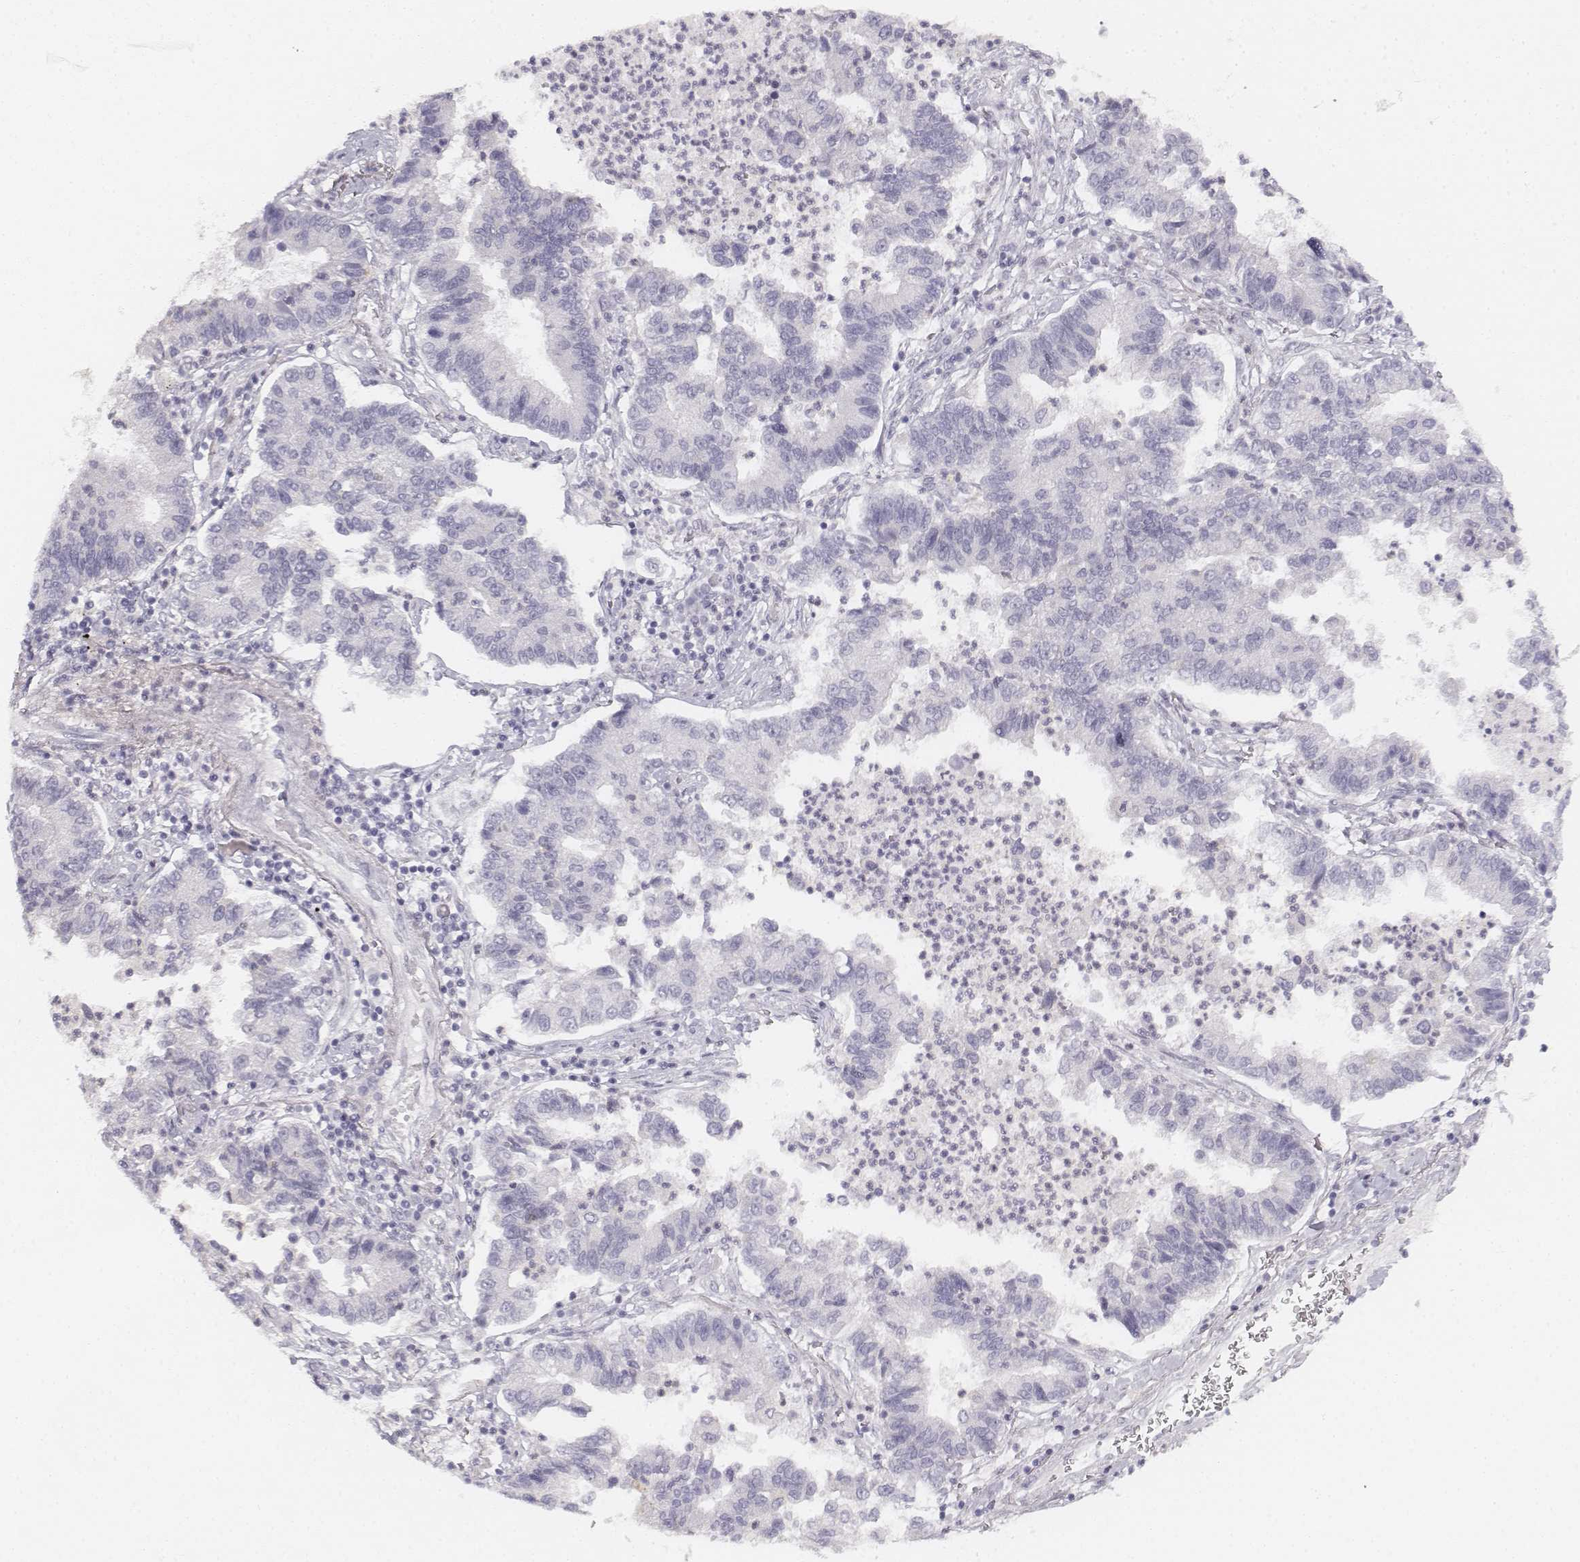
{"staining": {"intensity": "negative", "quantity": "none", "location": "none"}, "tissue": "lung cancer", "cell_type": "Tumor cells", "image_type": "cancer", "snomed": [{"axis": "morphology", "description": "Adenocarcinoma, NOS"}, {"axis": "topography", "description": "Lung"}], "caption": "Tumor cells are negative for brown protein staining in lung cancer. The staining is performed using DAB brown chromogen with nuclei counter-stained in using hematoxylin.", "gene": "KRTAP2-1", "patient": {"sex": "female", "age": 57}}